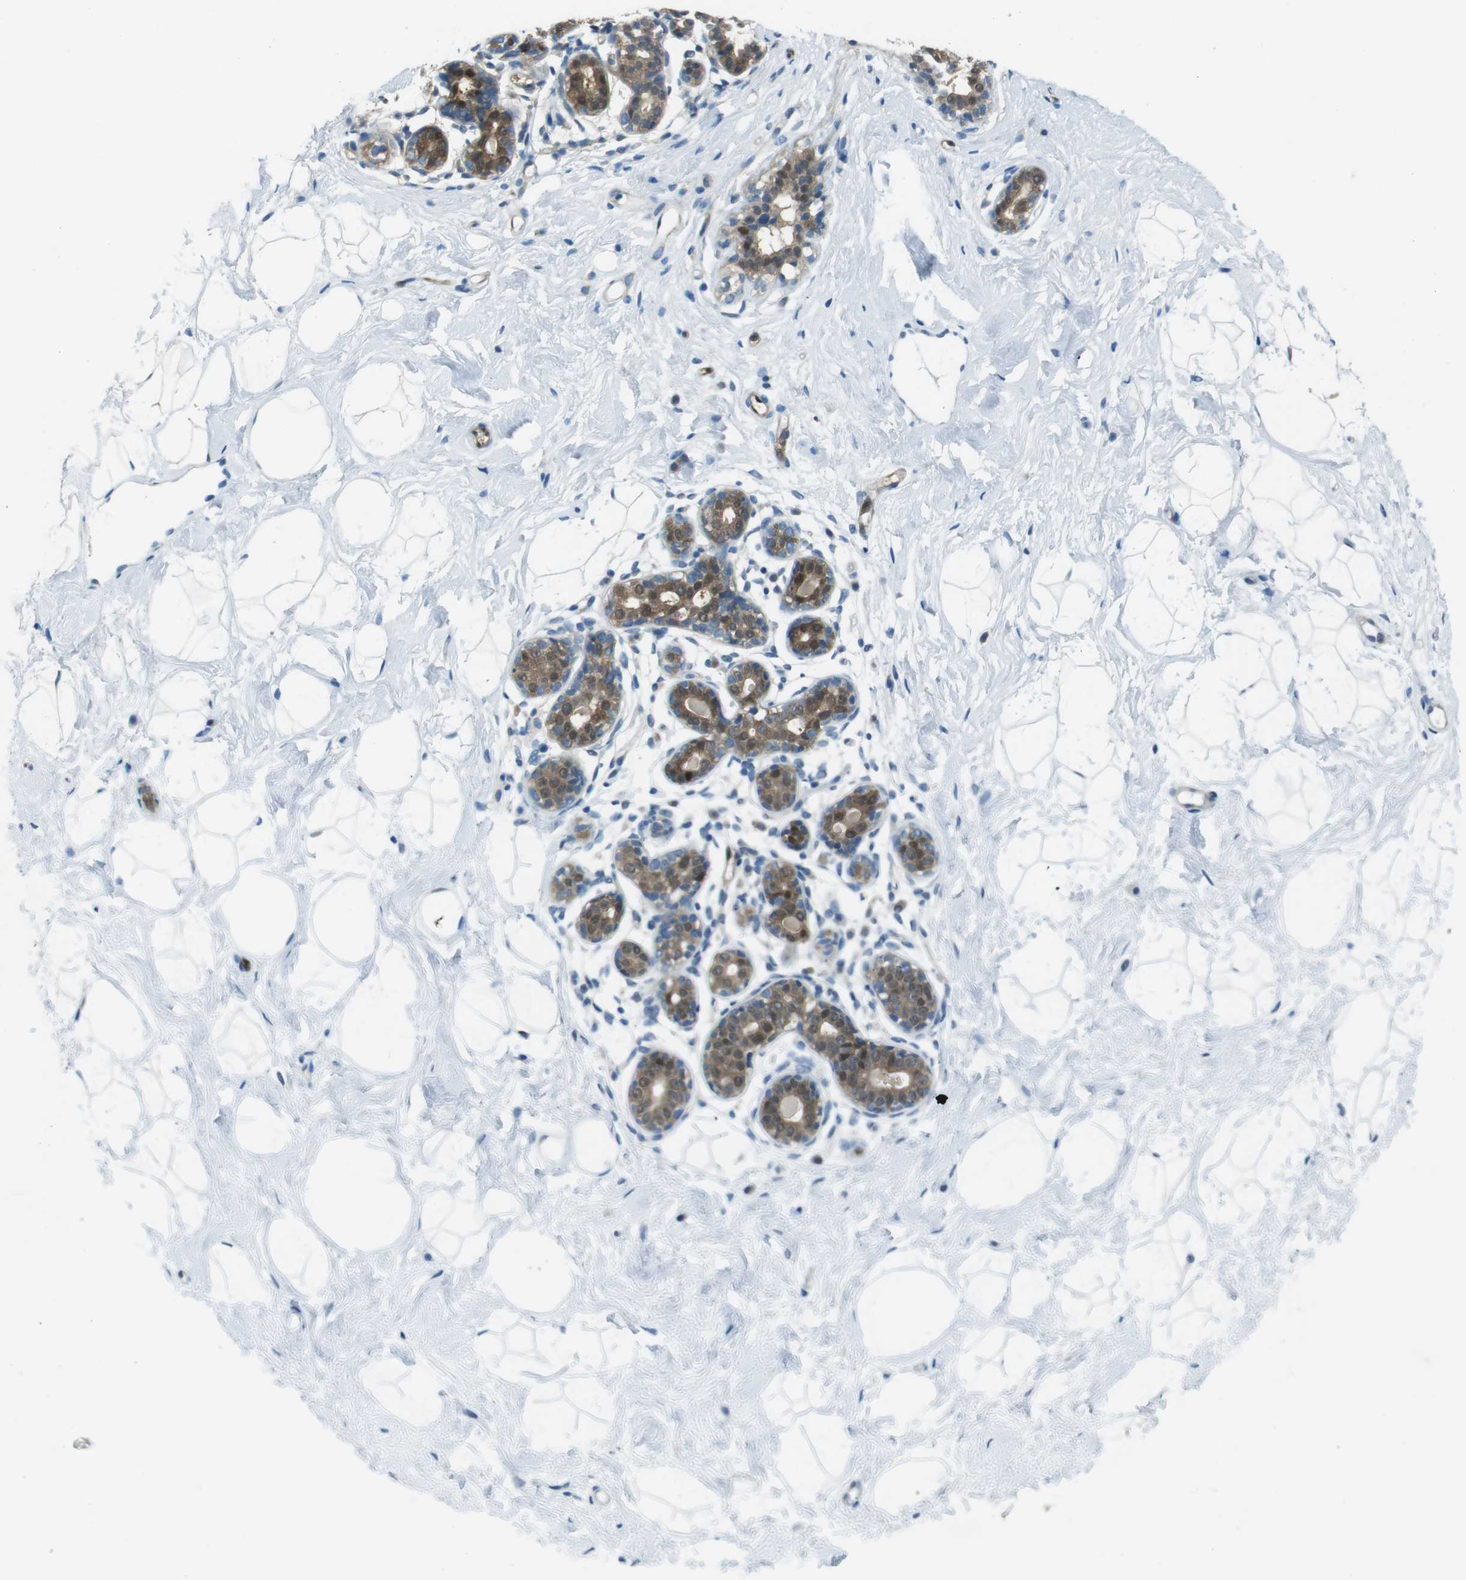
{"staining": {"intensity": "negative", "quantity": "none", "location": "none"}, "tissue": "breast", "cell_type": "Adipocytes", "image_type": "normal", "snomed": [{"axis": "morphology", "description": "Normal tissue, NOS"}, {"axis": "topography", "description": "Breast"}], "caption": "IHC histopathology image of normal breast: breast stained with DAB reveals no significant protein positivity in adipocytes.", "gene": "MFAP3", "patient": {"sex": "female", "age": 23}}